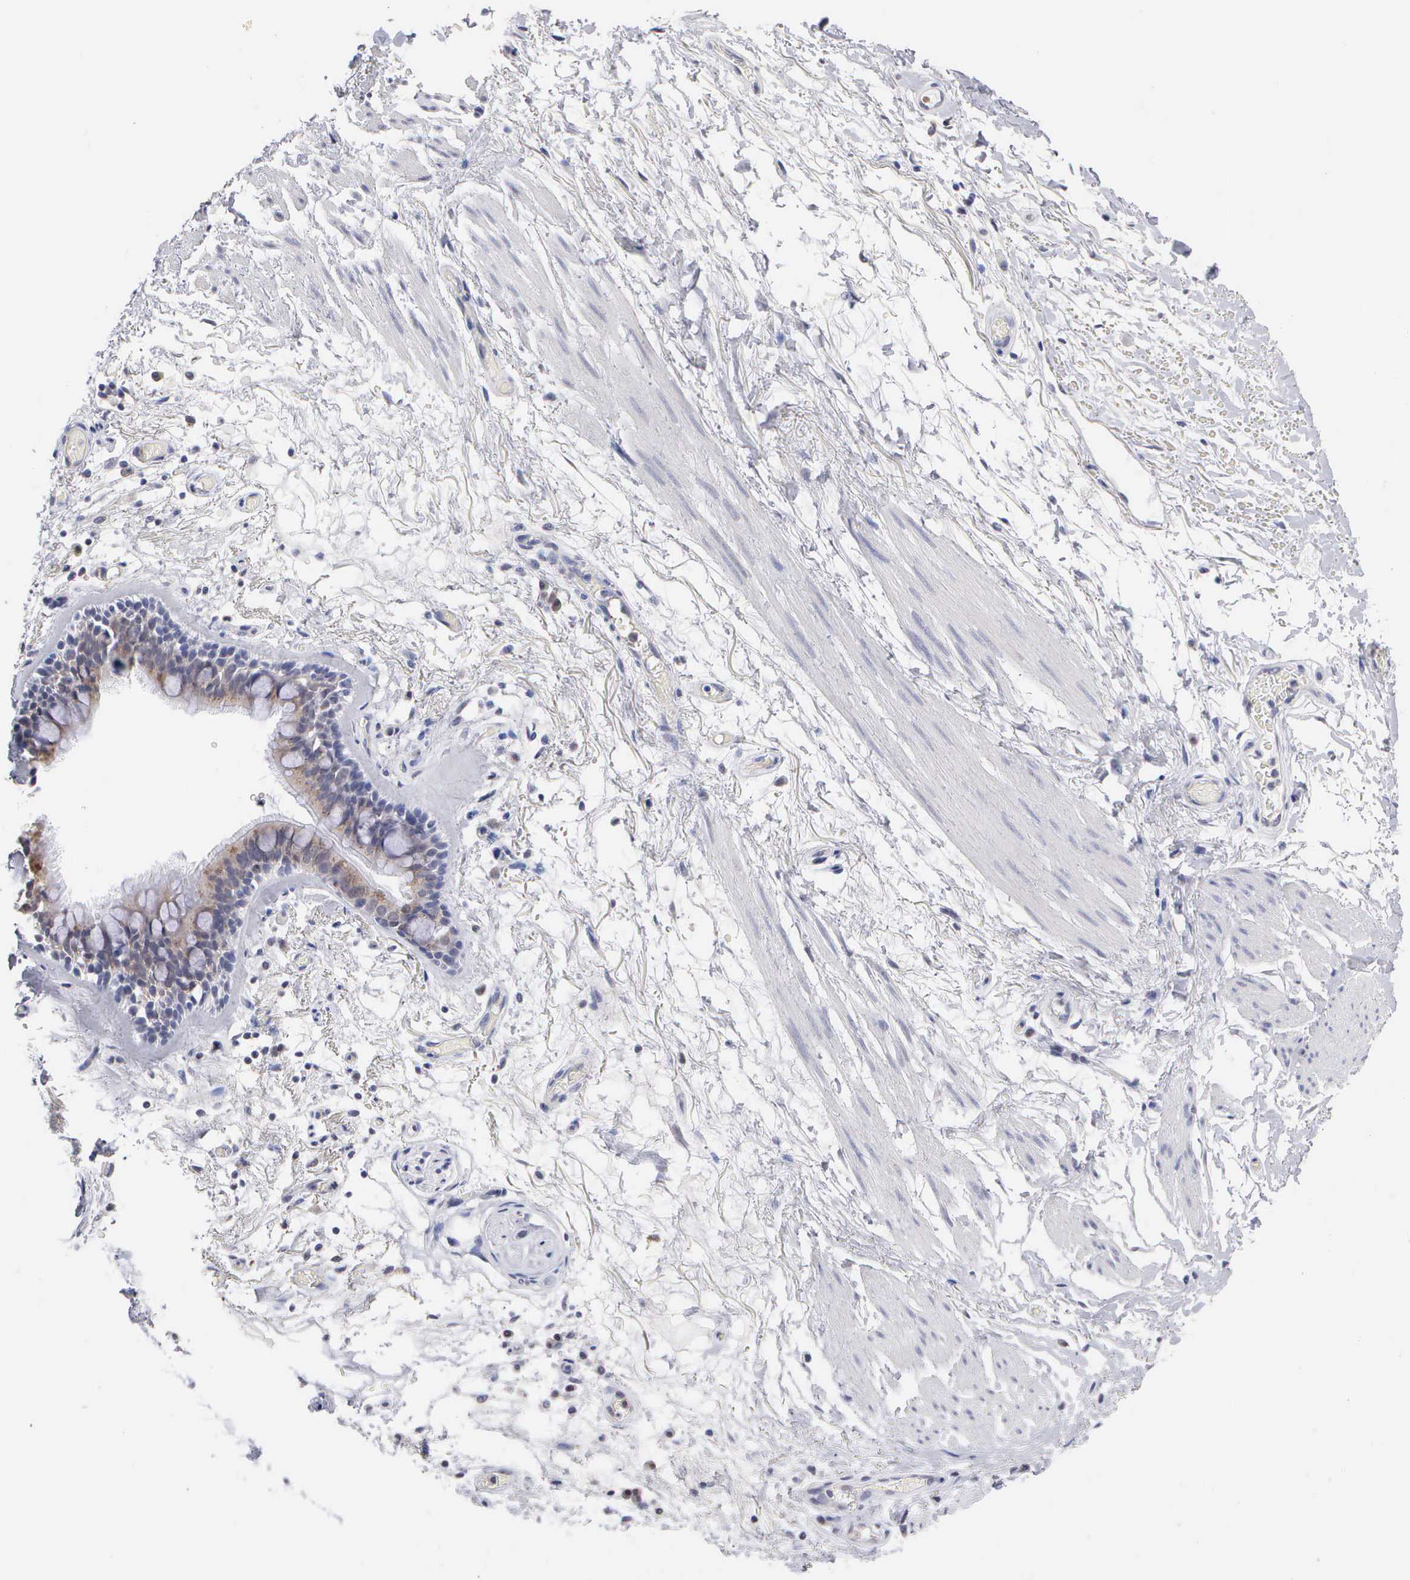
{"staining": {"intensity": "moderate", "quantity": ">75%", "location": "cytoplasmic/membranous,nuclear"}, "tissue": "bronchus", "cell_type": "Respiratory epithelial cells", "image_type": "normal", "snomed": [{"axis": "morphology", "description": "Normal tissue, NOS"}, {"axis": "topography", "description": "Cartilage tissue"}], "caption": "A micrograph showing moderate cytoplasmic/membranous,nuclear expression in approximately >75% of respiratory epithelial cells in normal bronchus, as visualized by brown immunohistochemical staining.", "gene": "KDM6A", "patient": {"sex": "female", "age": 63}}